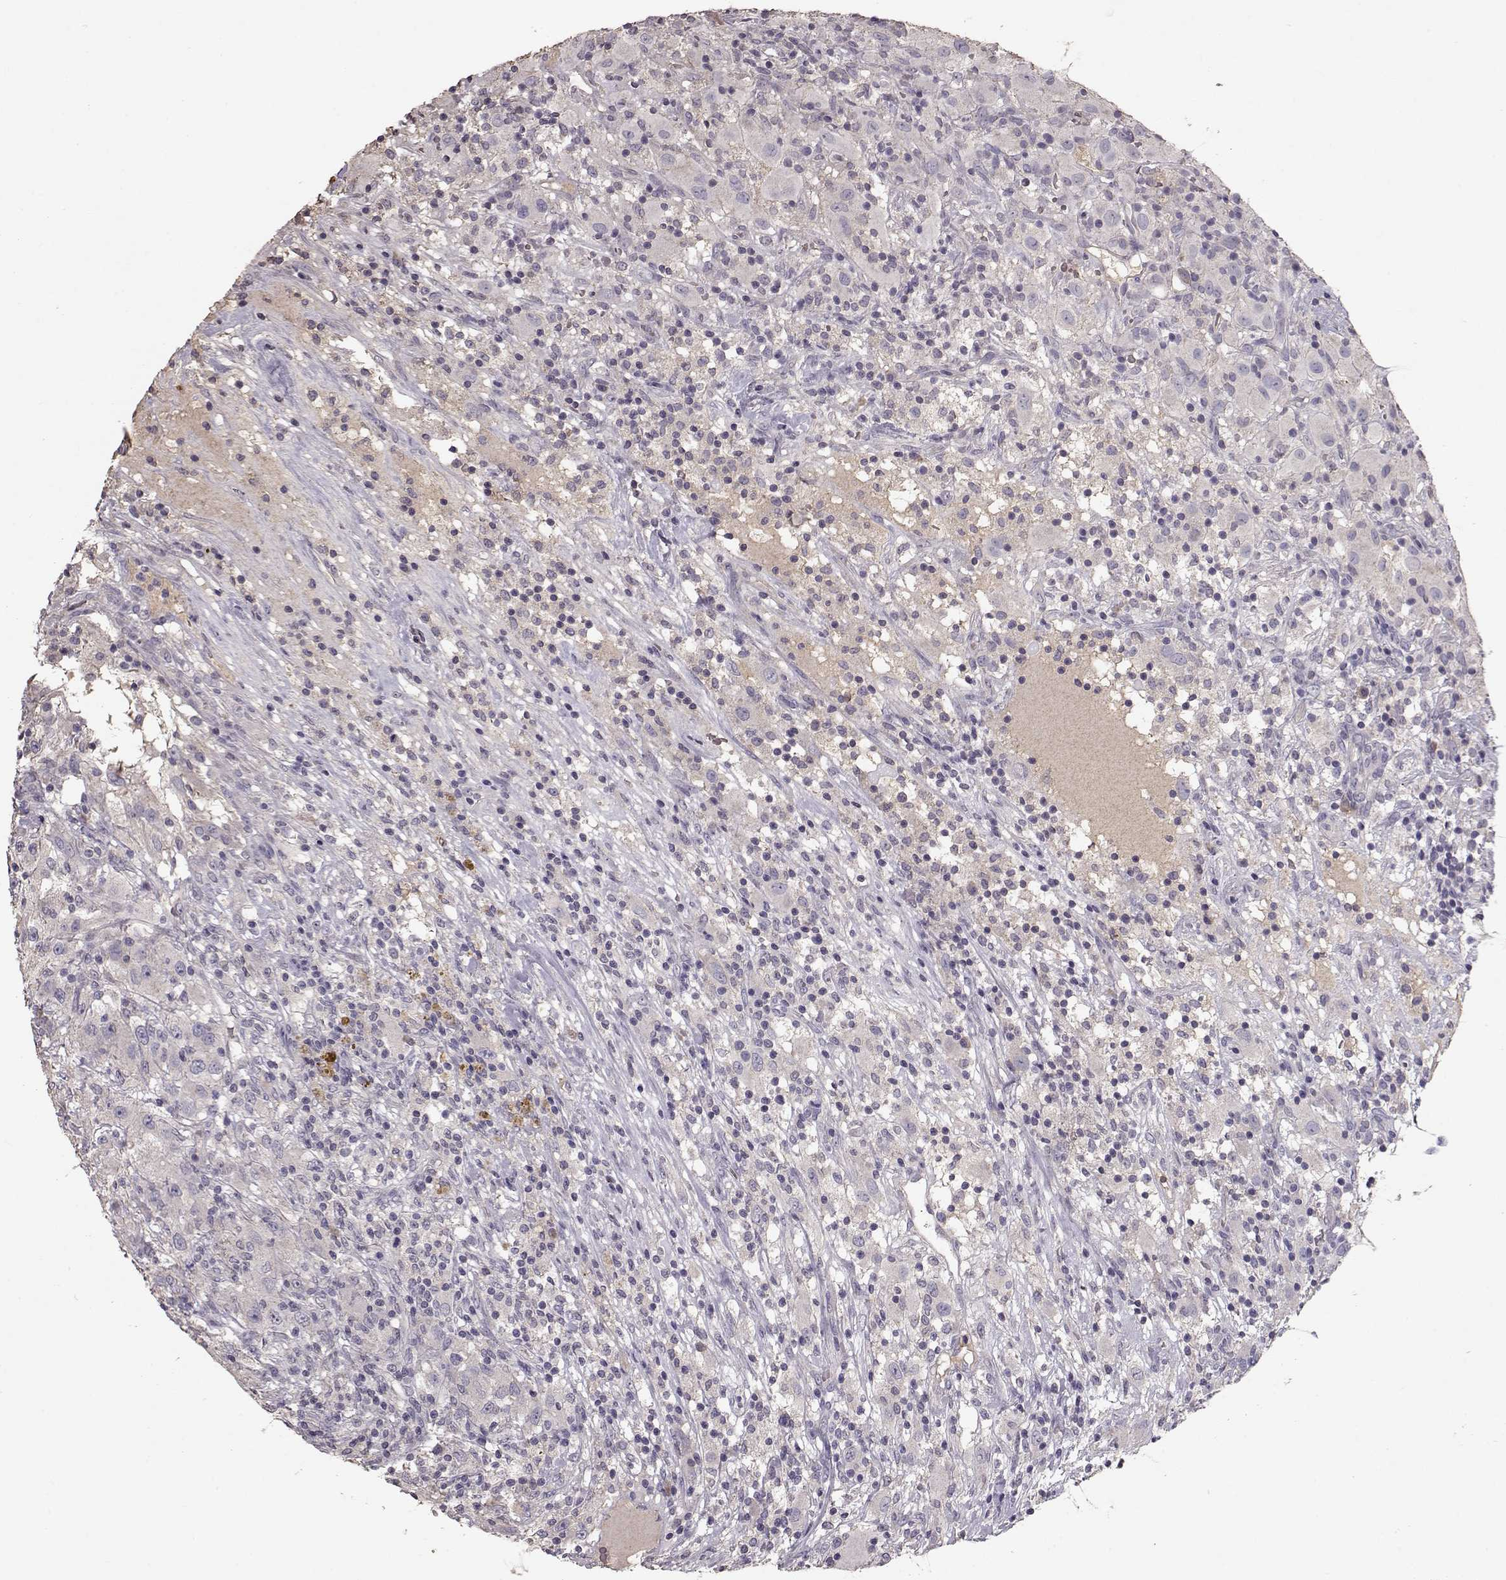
{"staining": {"intensity": "negative", "quantity": "none", "location": "none"}, "tissue": "renal cancer", "cell_type": "Tumor cells", "image_type": "cancer", "snomed": [{"axis": "morphology", "description": "Adenocarcinoma, NOS"}, {"axis": "topography", "description": "Kidney"}], "caption": "High power microscopy photomicrograph of an IHC histopathology image of adenocarcinoma (renal), revealing no significant positivity in tumor cells.", "gene": "PMCH", "patient": {"sex": "female", "age": 67}}